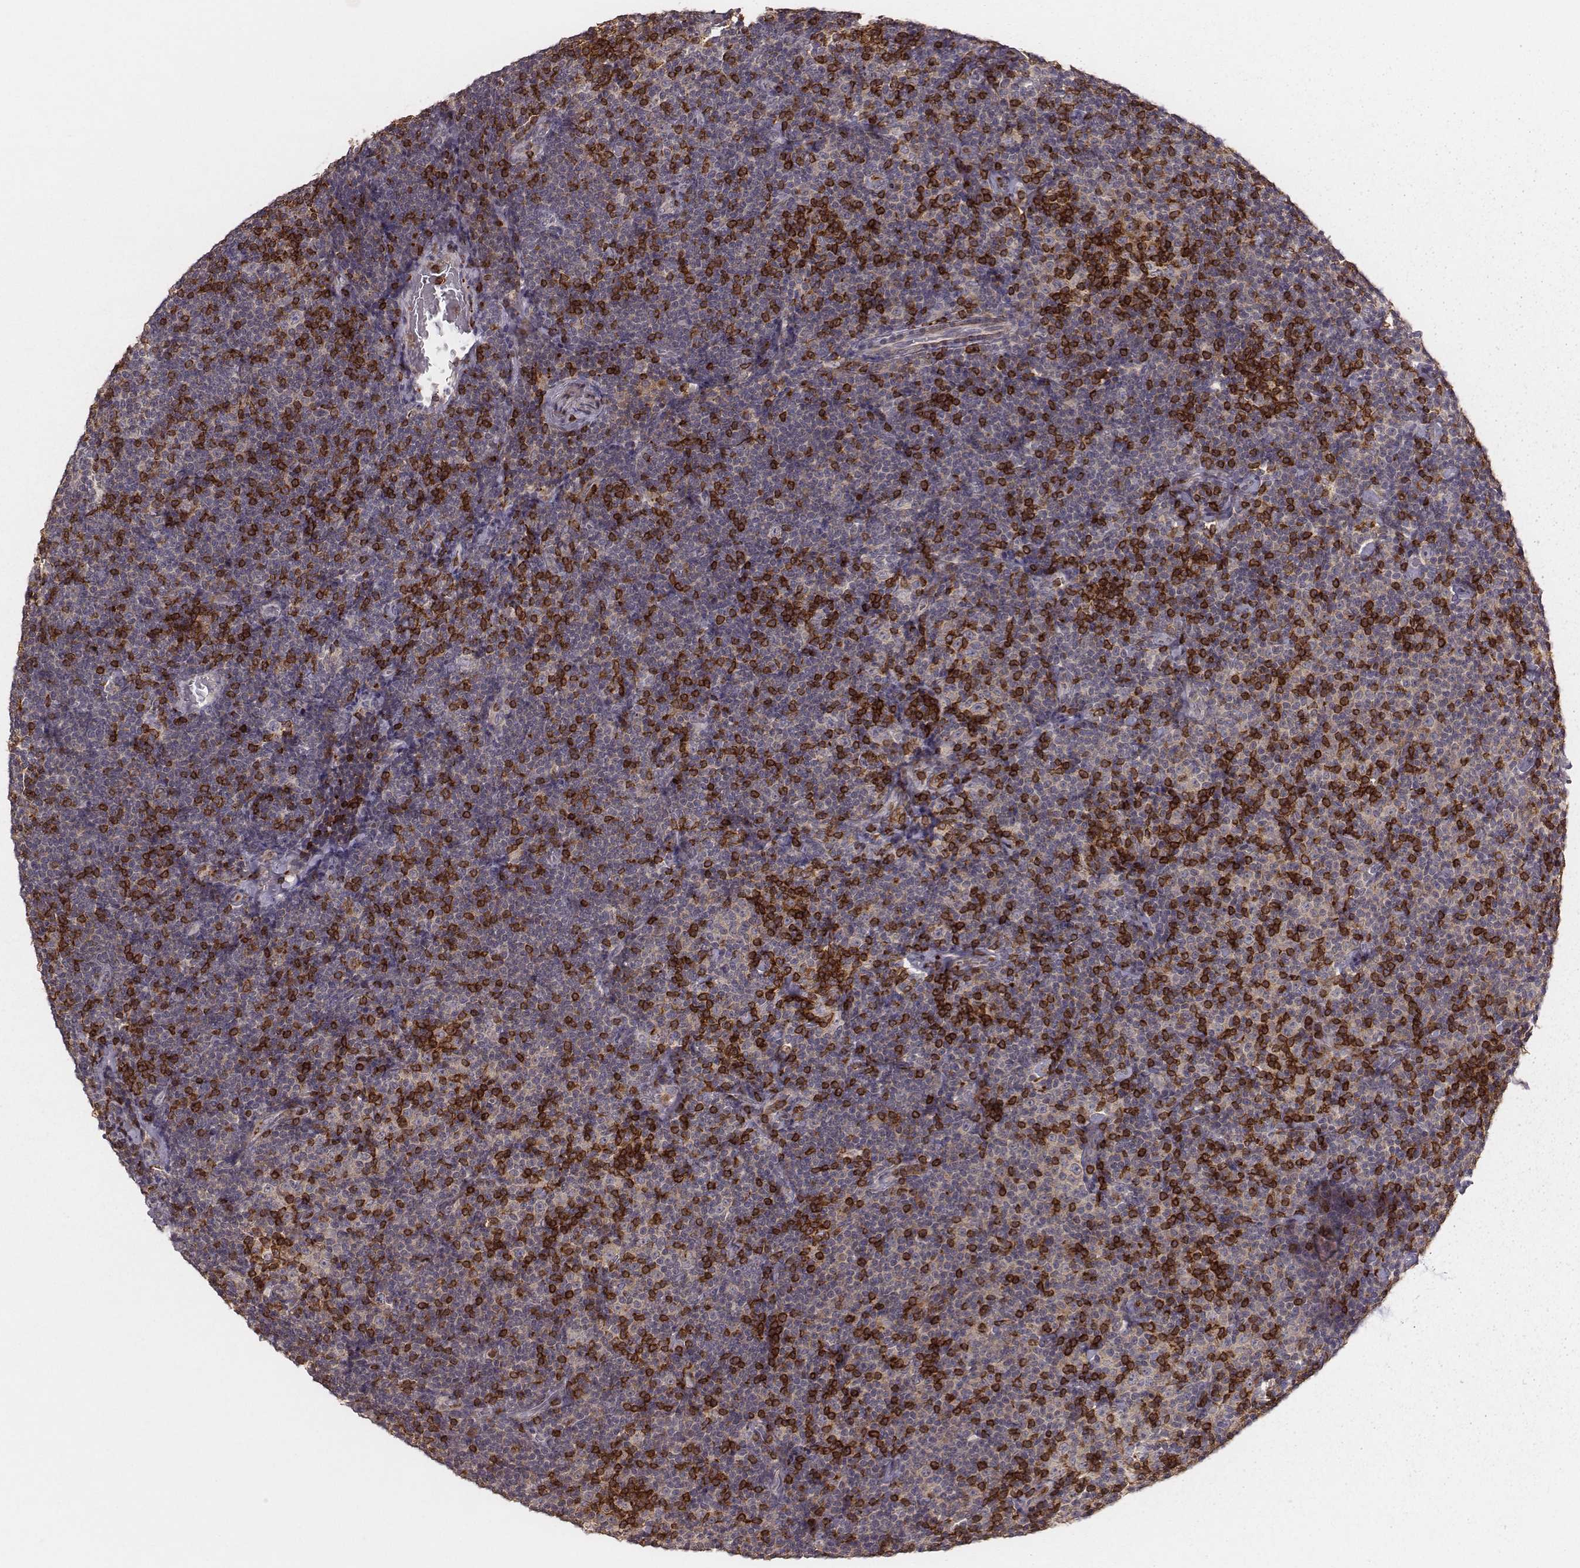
{"staining": {"intensity": "weak", "quantity": "<25%", "location": "cytoplasmic/membranous"}, "tissue": "lymphoma", "cell_type": "Tumor cells", "image_type": "cancer", "snomed": [{"axis": "morphology", "description": "Malignant lymphoma, non-Hodgkin's type, Low grade"}, {"axis": "topography", "description": "Lymph node"}], "caption": "An immunohistochemistry photomicrograph of lymphoma is shown. There is no staining in tumor cells of lymphoma.", "gene": "PILRA", "patient": {"sex": "male", "age": 81}}